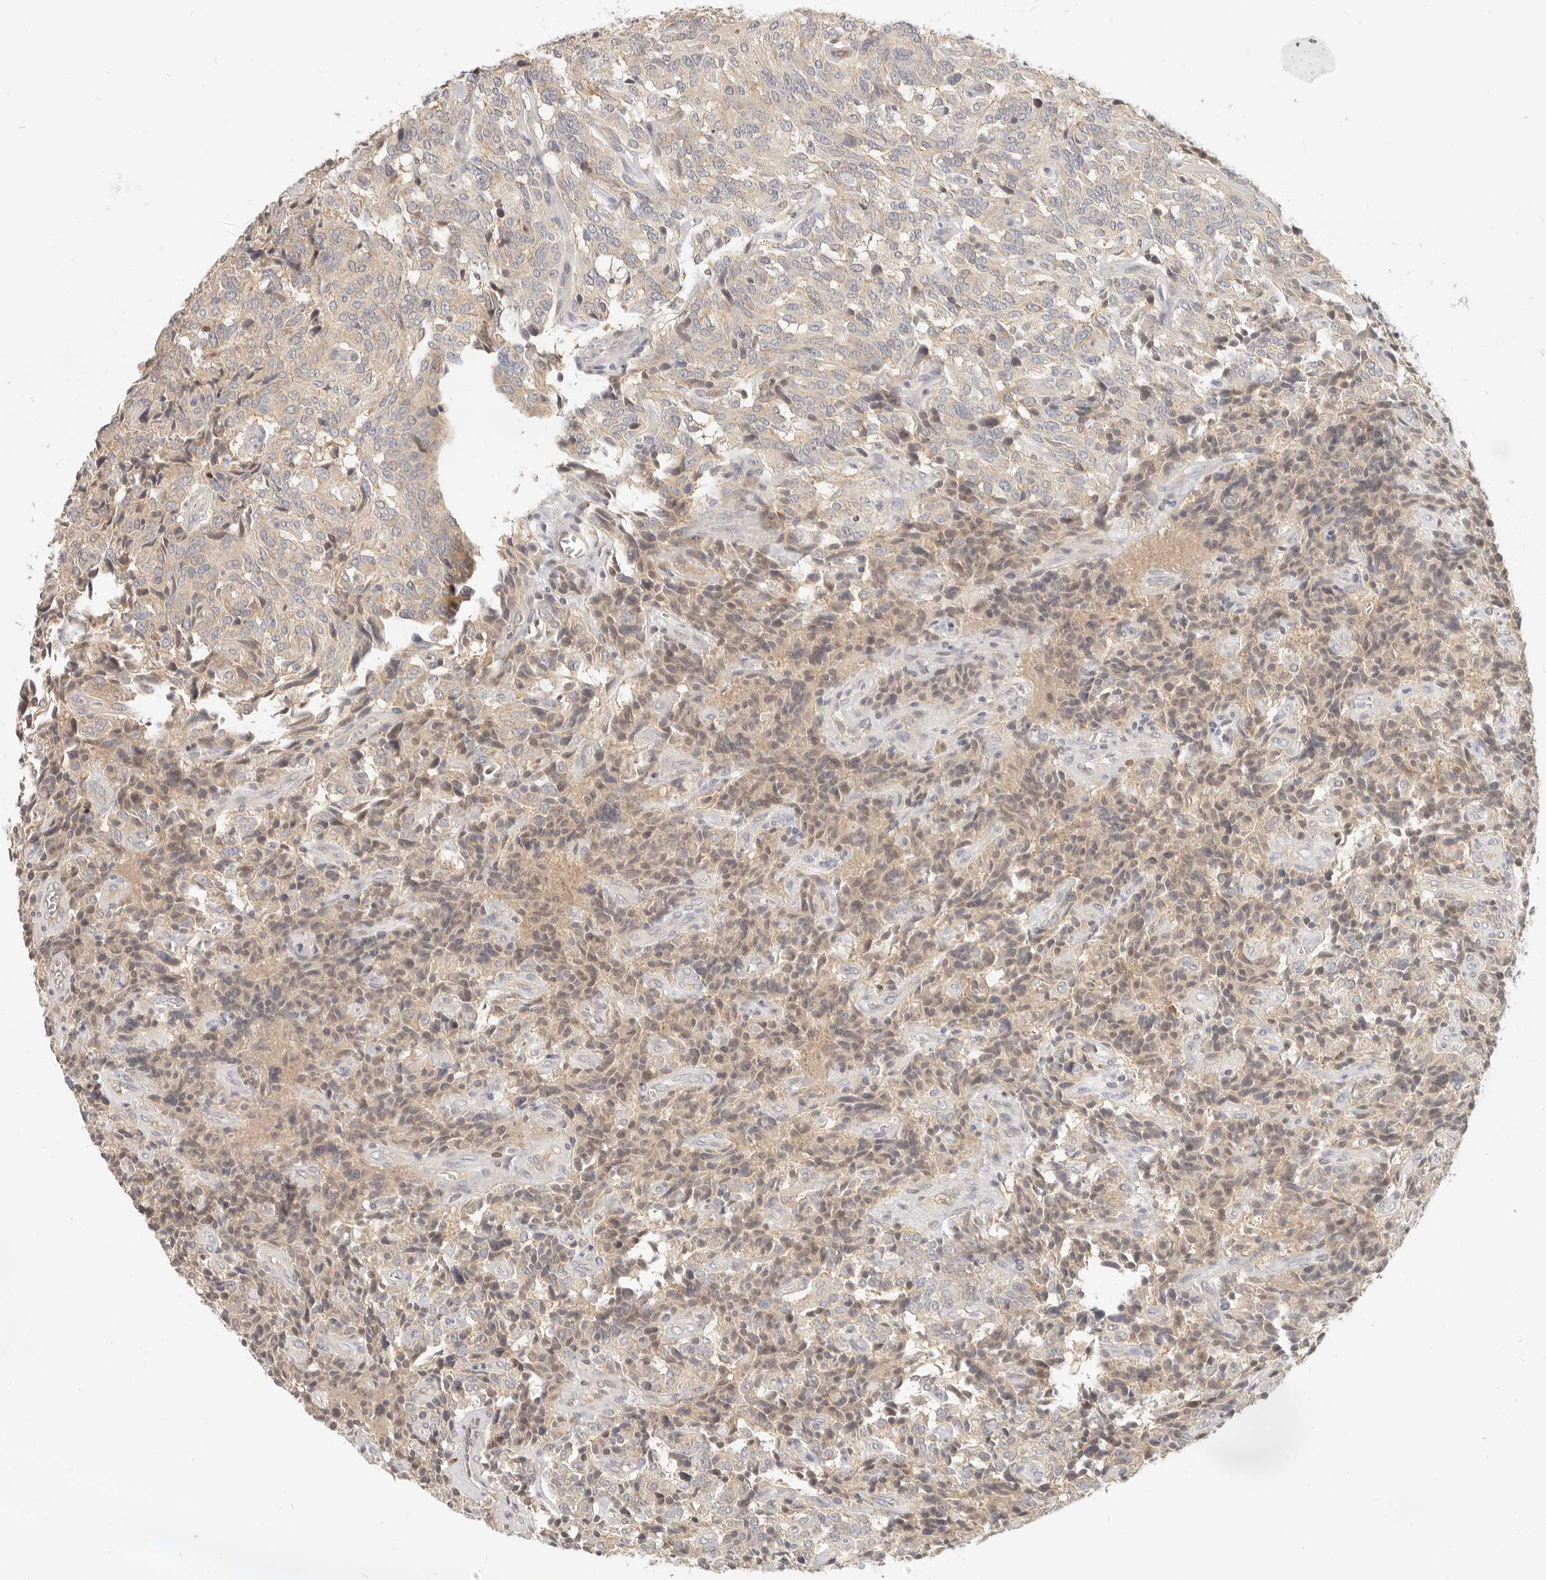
{"staining": {"intensity": "weak", "quantity": "<25%", "location": "cytoplasmic/membranous"}, "tissue": "carcinoid", "cell_type": "Tumor cells", "image_type": "cancer", "snomed": [{"axis": "morphology", "description": "Carcinoid, malignant, NOS"}, {"axis": "topography", "description": "Lung"}], "caption": "This is an immunohistochemistry (IHC) image of carcinoid. There is no expression in tumor cells.", "gene": "PABPC4", "patient": {"sex": "female", "age": 46}}